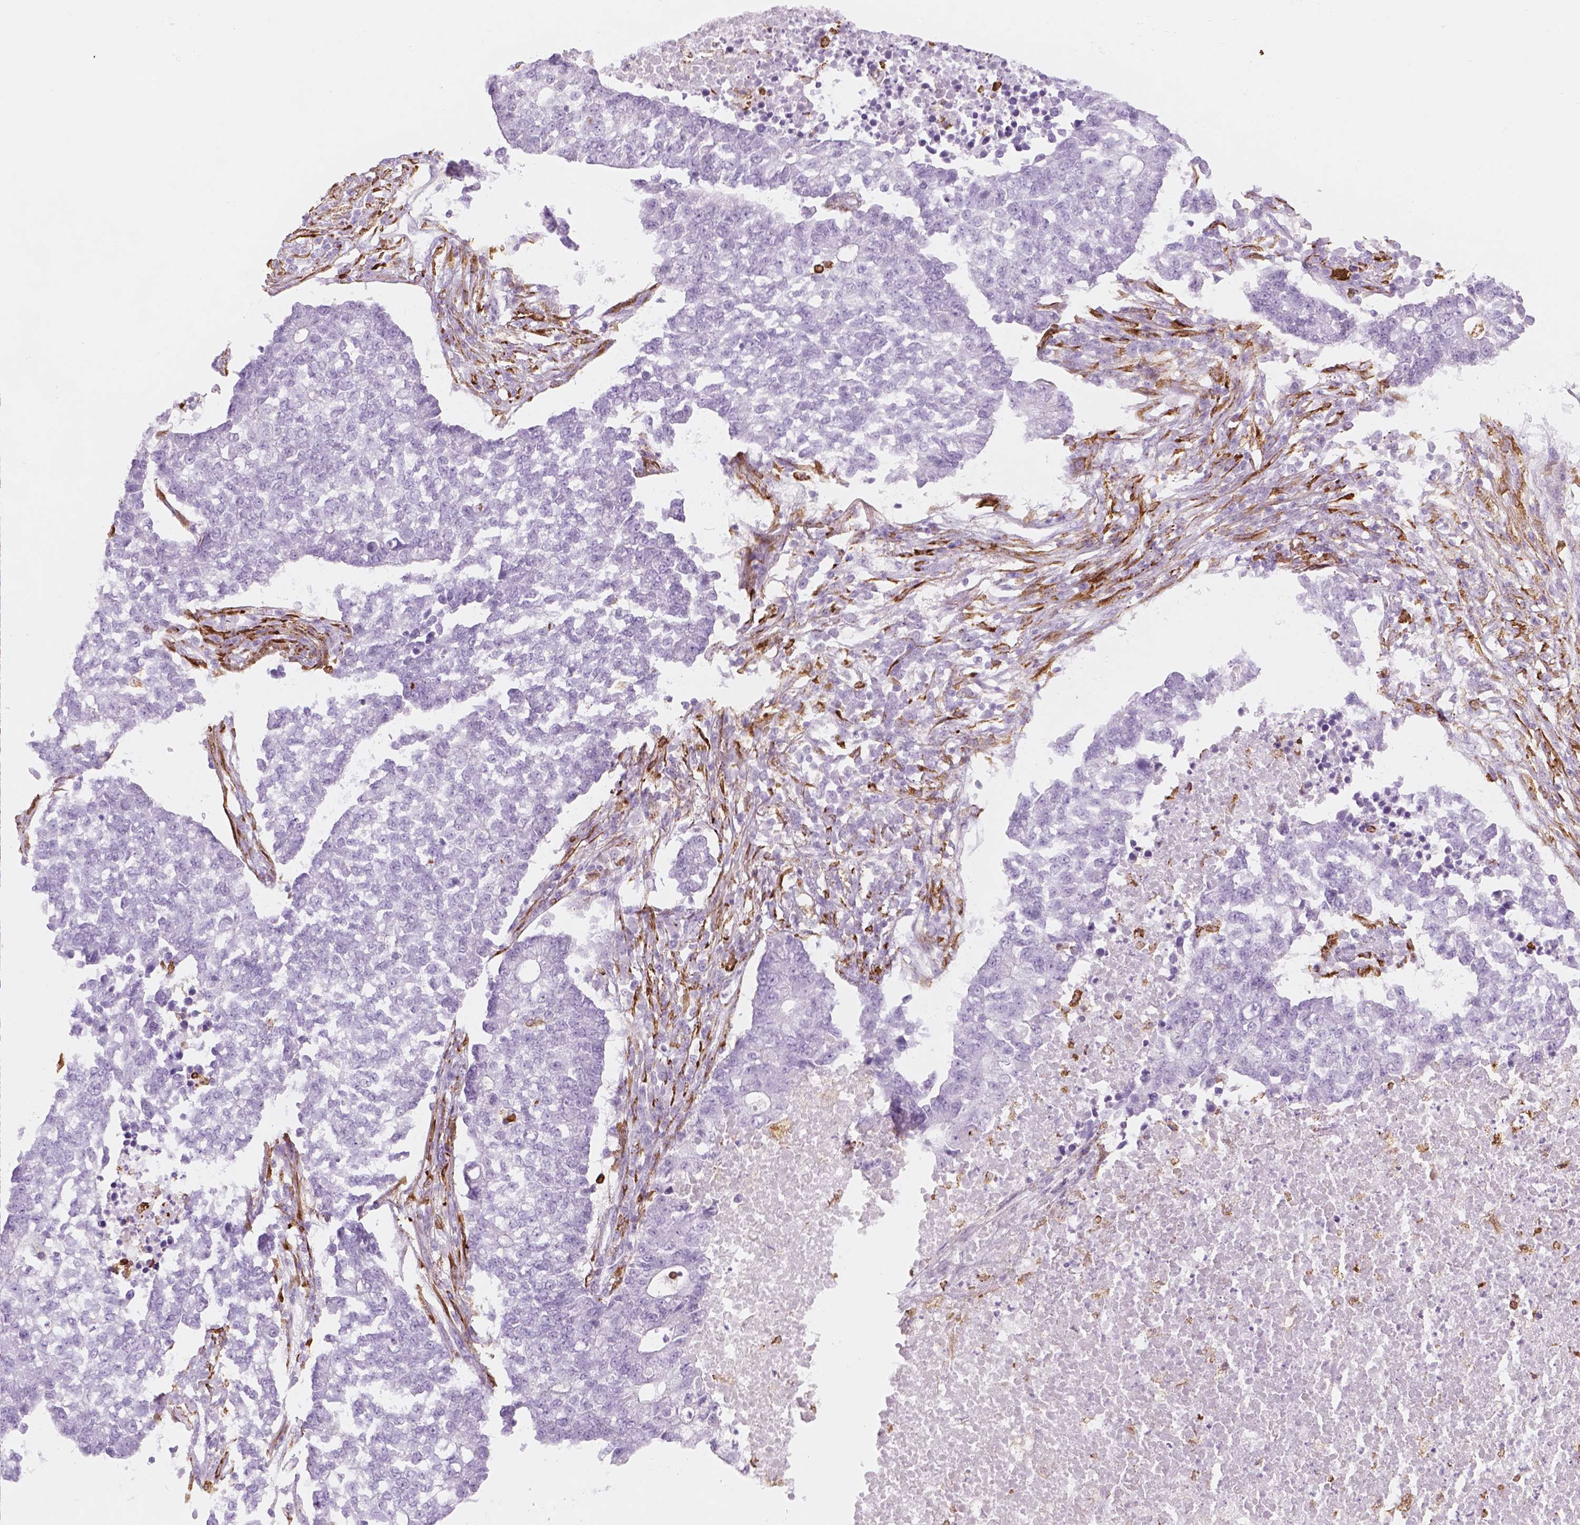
{"staining": {"intensity": "negative", "quantity": "none", "location": "none"}, "tissue": "lung cancer", "cell_type": "Tumor cells", "image_type": "cancer", "snomed": [{"axis": "morphology", "description": "Adenocarcinoma, NOS"}, {"axis": "topography", "description": "Lung"}], "caption": "IHC of adenocarcinoma (lung) shows no expression in tumor cells. Brightfield microscopy of immunohistochemistry (IHC) stained with DAB (3,3'-diaminobenzidine) (brown) and hematoxylin (blue), captured at high magnification.", "gene": "CES1", "patient": {"sex": "male", "age": 57}}